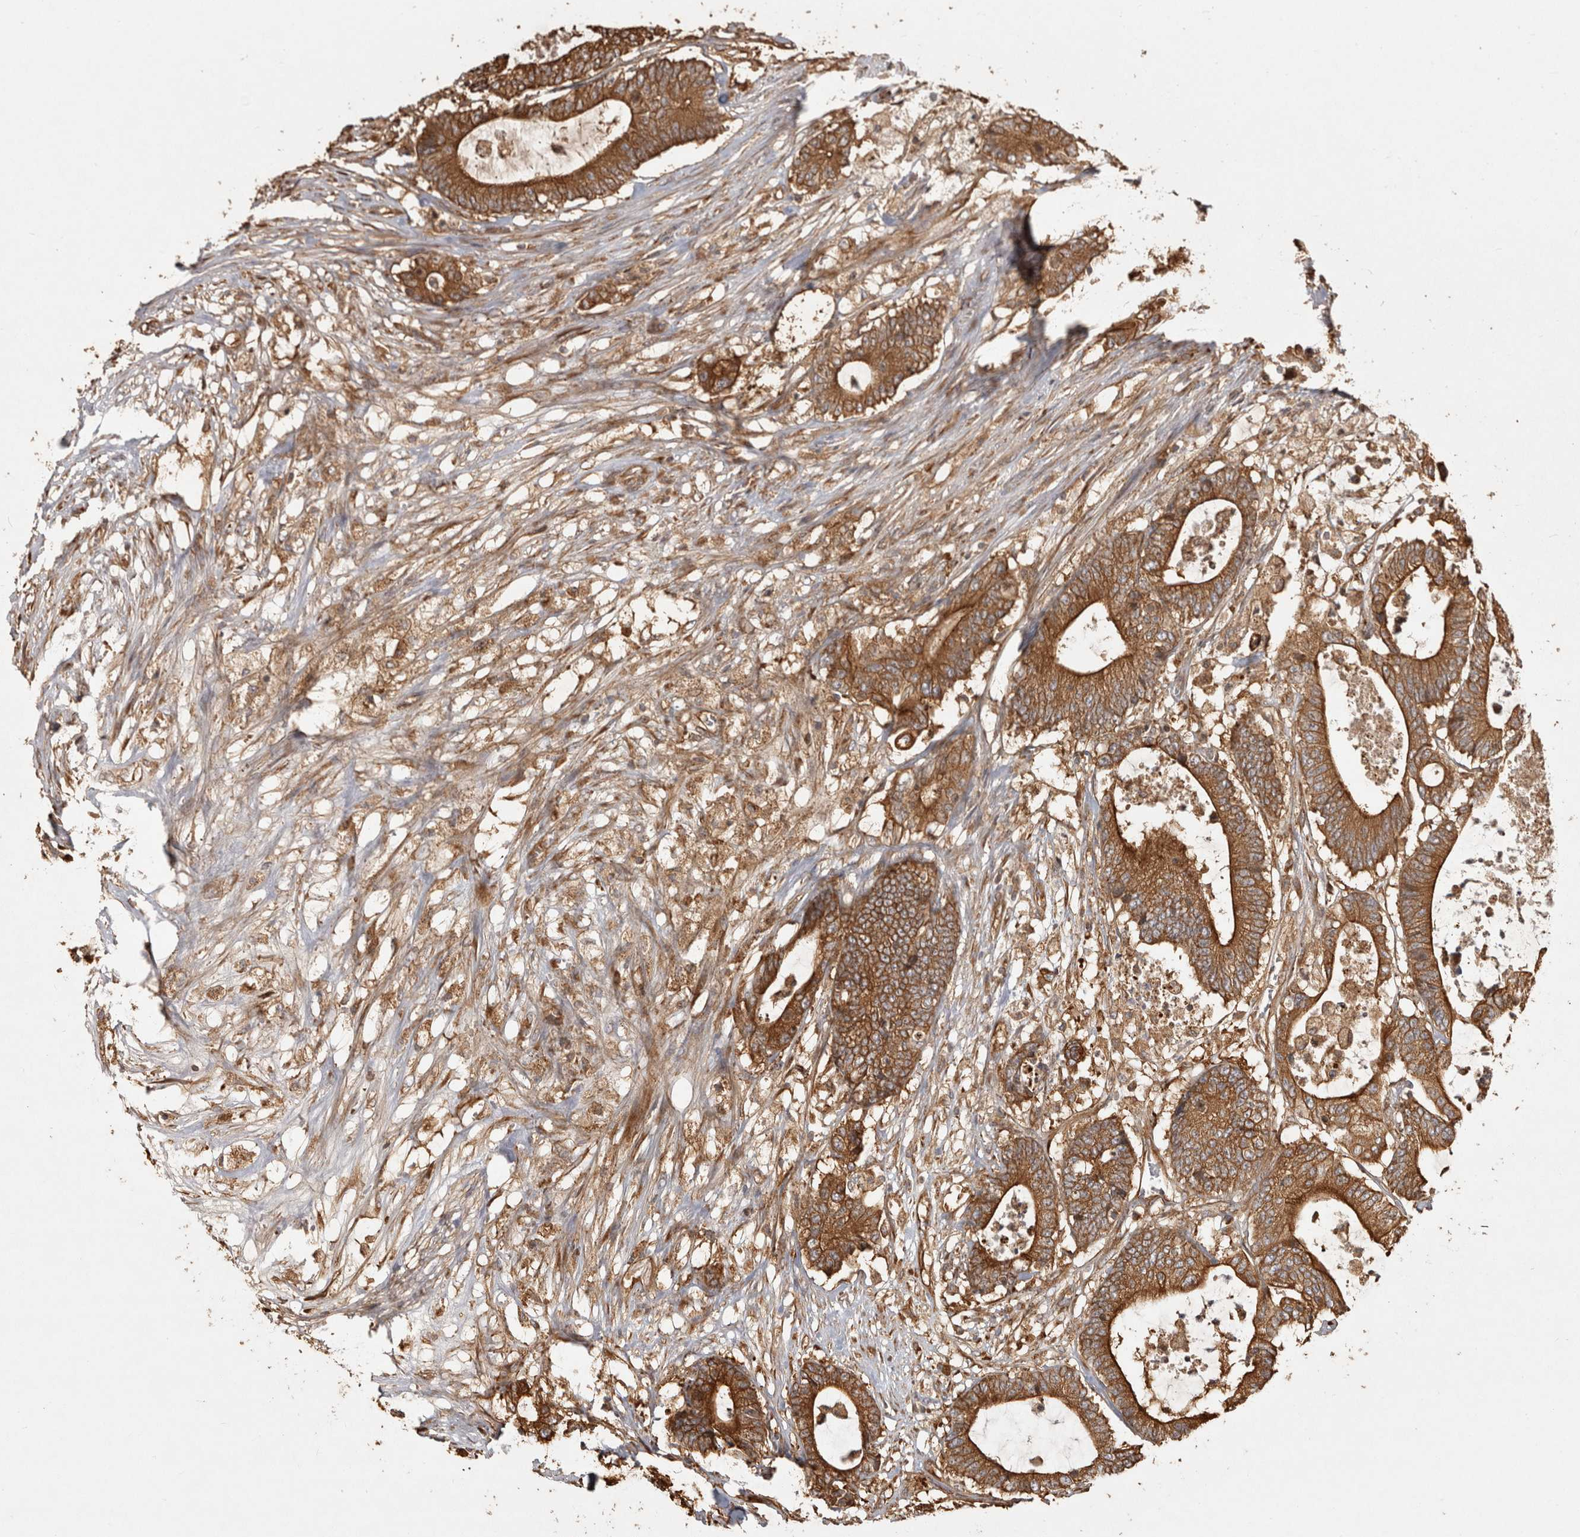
{"staining": {"intensity": "strong", "quantity": ">75%", "location": "cytoplasmic/membranous"}, "tissue": "colorectal cancer", "cell_type": "Tumor cells", "image_type": "cancer", "snomed": [{"axis": "morphology", "description": "Adenocarcinoma, NOS"}, {"axis": "topography", "description": "Colon"}], "caption": "Immunohistochemistry (IHC) staining of colorectal adenocarcinoma, which demonstrates high levels of strong cytoplasmic/membranous expression in approximately >75% of tumor cells indicating strong cytoplasmic/membranous protein staining. The staining was performed using DAB (brown) for protein detection and nuclei were counterstained in hematoxylin (blue).", "gene": "CAMSAP2", "patient": {"sex": "female", "age": 84}}